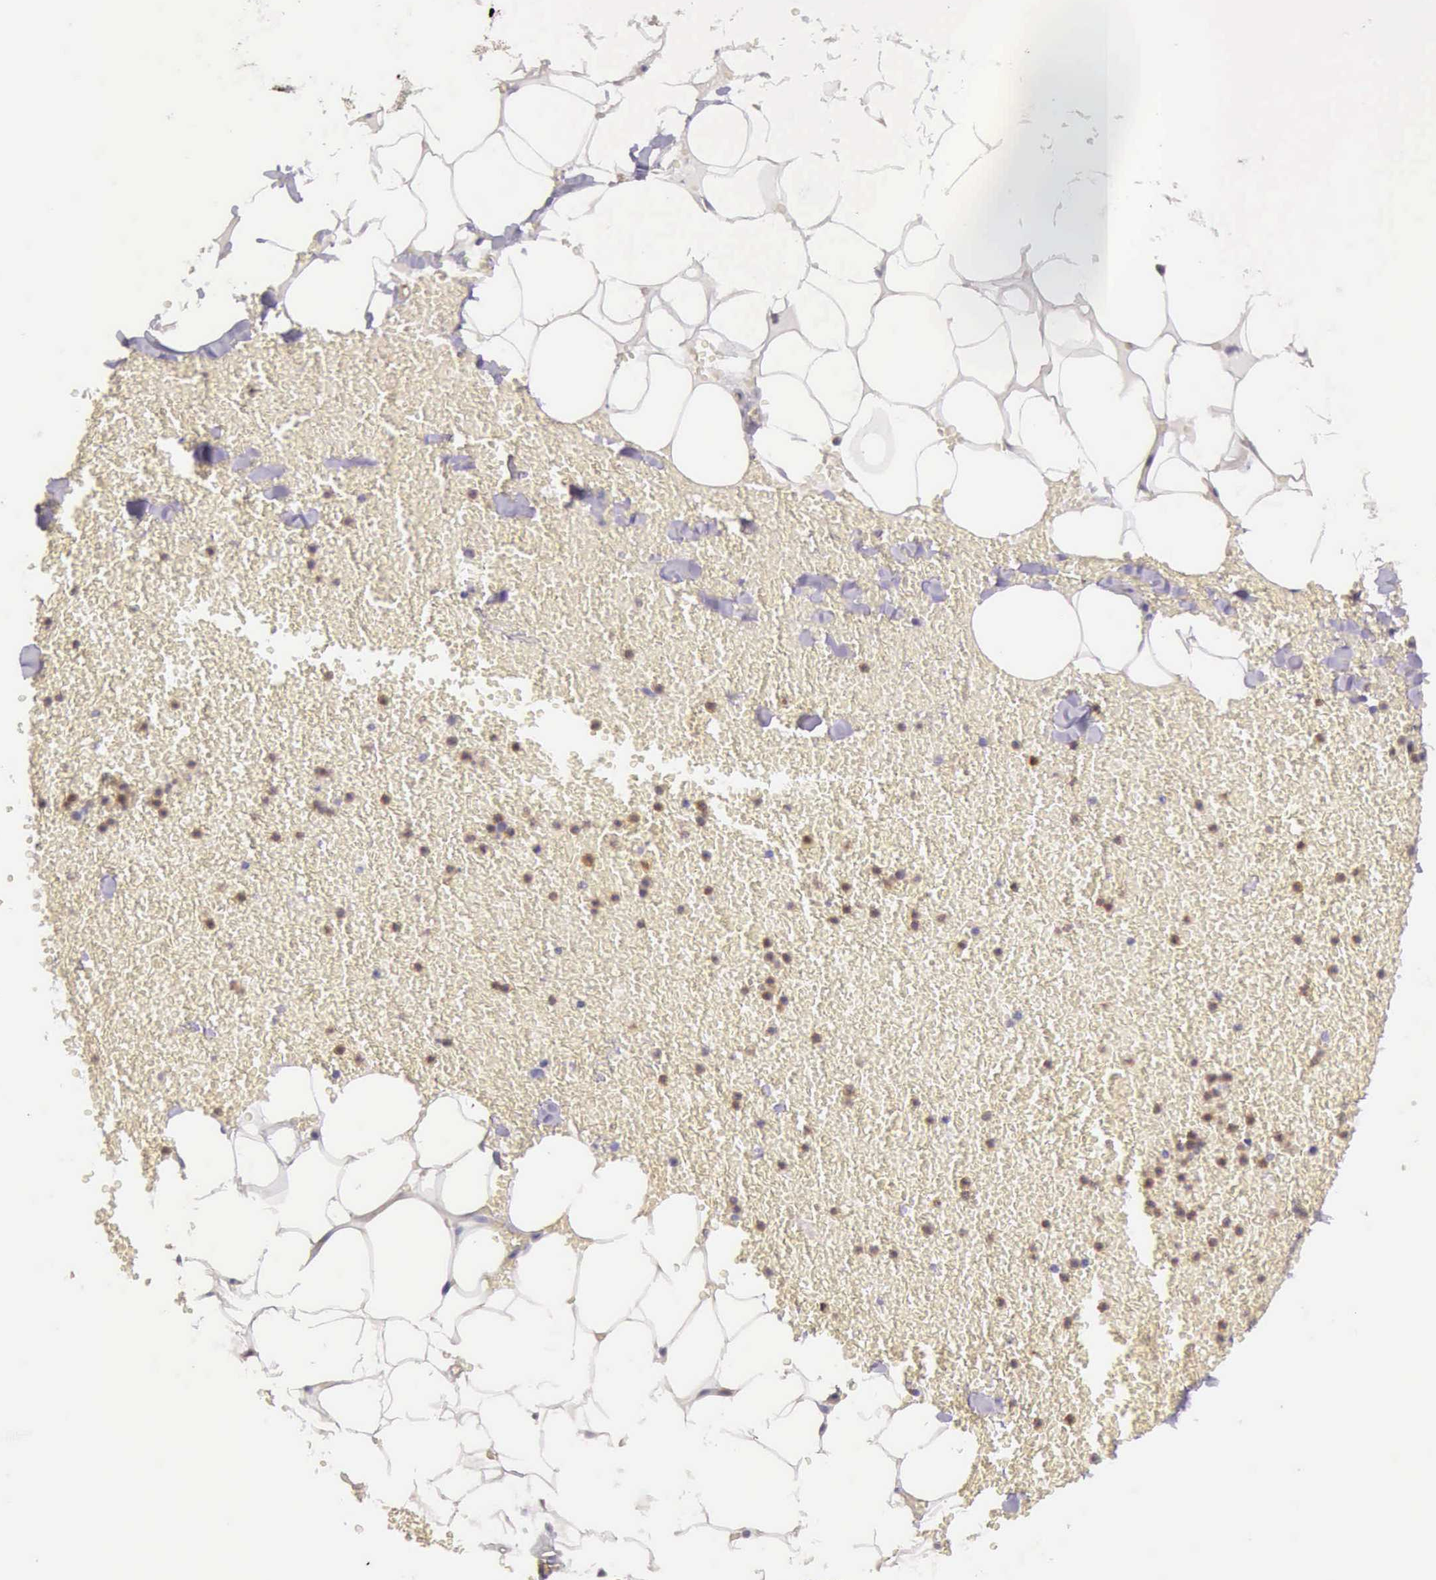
{"staining": {"intensity": "weak", "quantity": "25%-75%", "location": "cytoplasmic/membranous"}, "tissue": "adipose tissue", "cell_type": "Adipocytes", "image_type": "normal", "snomed": [{"axis": "morphology", "description": "Normal tissue, NOS"}, {"axis": "morphology", "description": "Inflammation, NOS"}, {"axis": "topography", "description": "Lymph node"}, {"axis": "topography", "description": "Peripheral nerve tissue"}], "caption": "DAB (3,3'-diaminobenzidine) immunohistochemical staining of benign adipose tissue demonstrates weak cytoplasmic/membranous protein staining in about 25%-75% of adipocytes.", "gene": "TCEANC", "patient": {"sex": "male", "age": 52}}